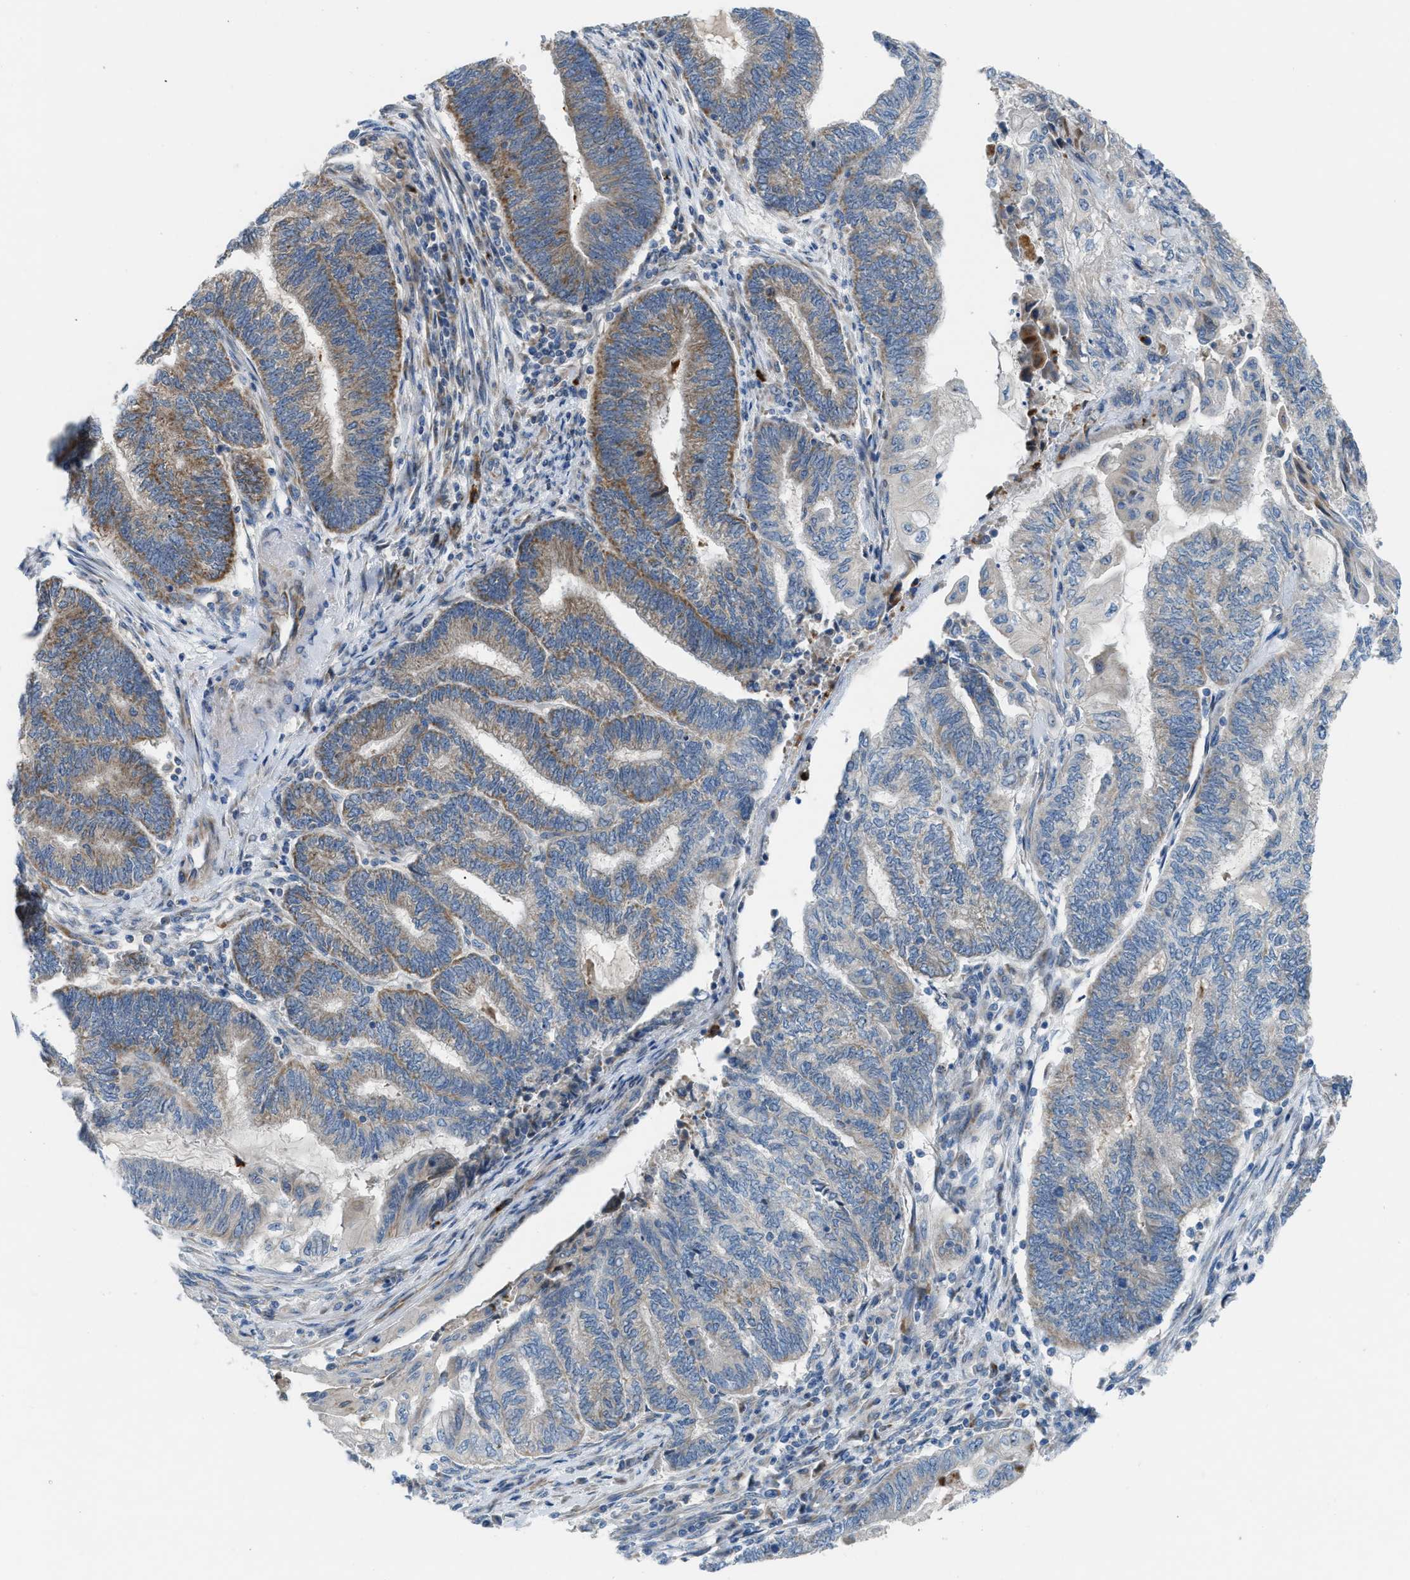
{"staining": {"intensity": "moderate", "quantity": "<25%", "location": "cytoplasmic/membranous"}, "tissue": "endometrial cancer", "cell_type": "Tumor cells", "image_type": "cancer", "snomed": [{"axis": "morphology", "description": "Adenocarcinoma, NOS"}, {"axis": "topography", "description": "Uterus"}, {"axis": "topography", "description": "Endometrium"}], "caption": "Approximately <25% of tumor cells in adenocarcinoma (endometrial) exhibit moderate cytoplasmic/membranous protein staining as visualized by brown immunohistochemical staining.", "gene": "TPH1", "patient": {"sex": "female", "age": 70}}